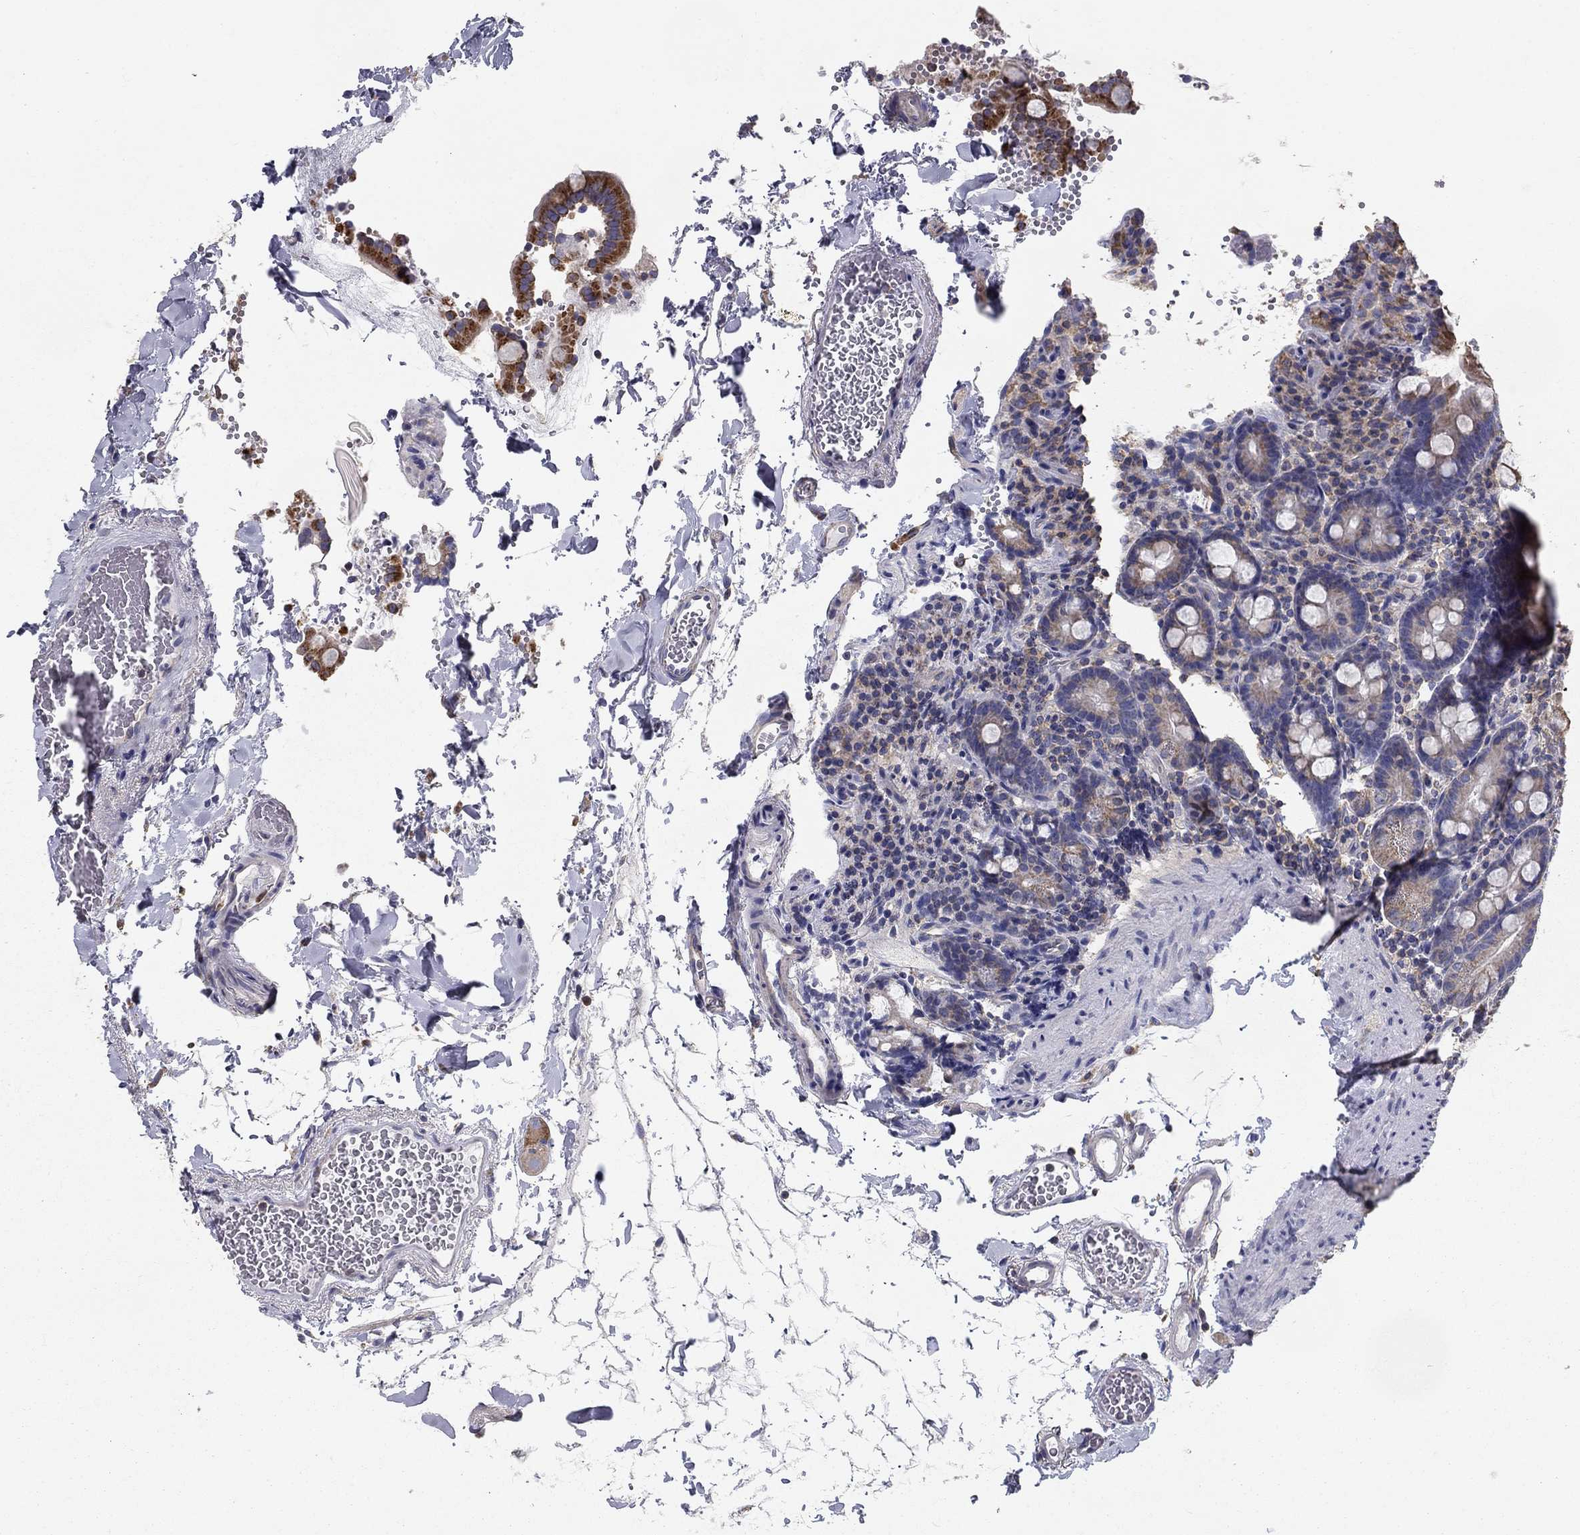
{"staining": {"intensity": "moderate", "quantity": "25%-75%", "location": "cytoplasmic/membranous"}, "tissue": "duodenum", "cell_type": "Glandular cells", "image_type": "normal", "snomed": [{"axis": "morphology", "description": "Normal tissue, NOS"}, {"axis": "topography", "description": "Duodenum"}], "caption": "Glandular cells exhibit medium levels of moderate cytoplasmic/membranous expression in approximately 25%-75% of cells in benign human duodenum.", "gene": "NME5", "patient": {"sex": "male", "age": 59}}